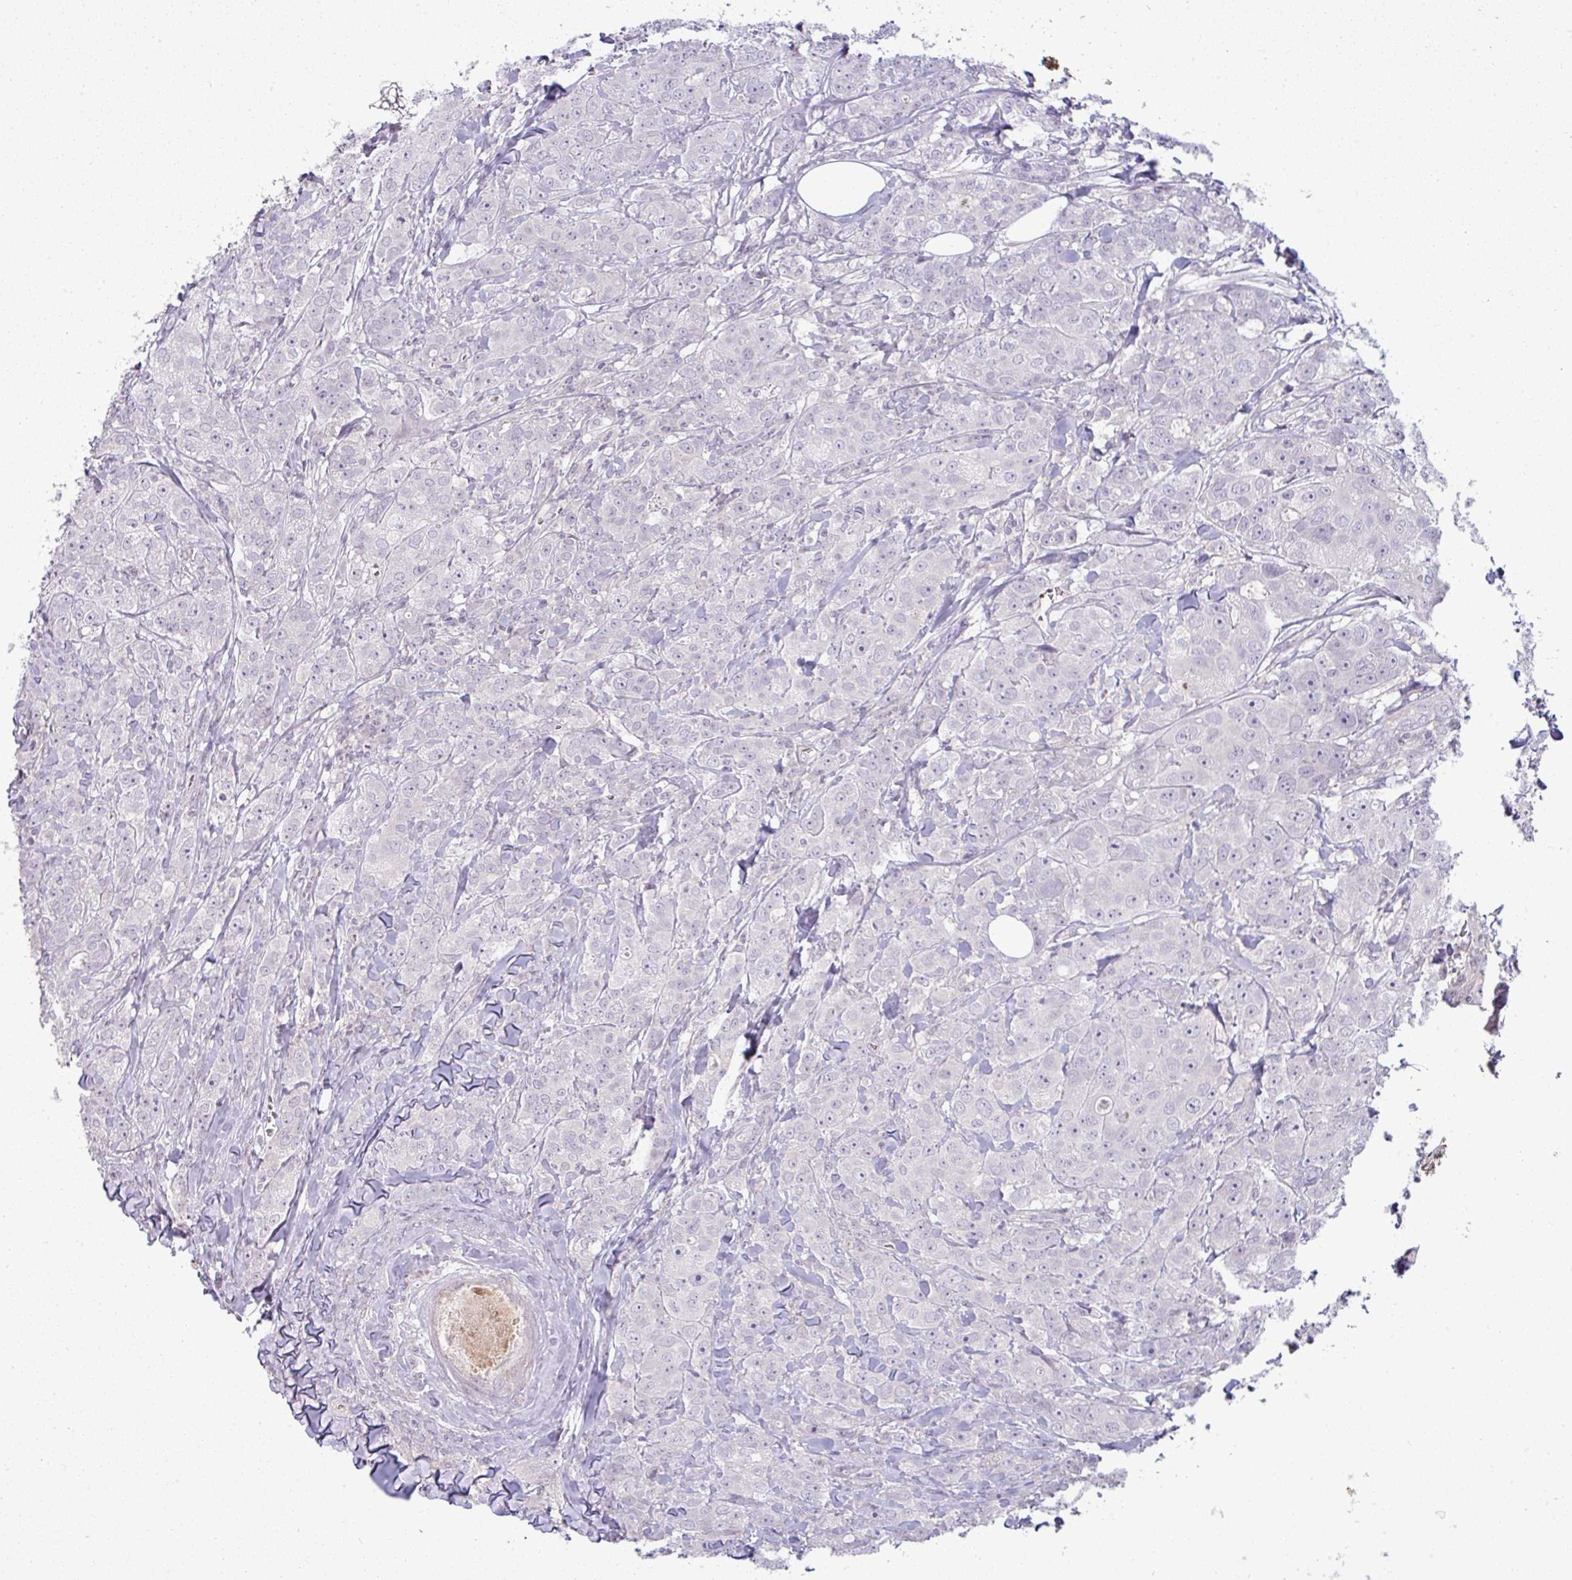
{"staining": {"intensity": "negative", "quantity": "none", "location": "none"}, "tissue": "breast cancer", "cell_type": "Tumor cells", "image_type": "cancer", "snomed": [{"axis": "morphology", "description": "Duct carcinoma"}, {"axis": "topography", "description": "Breast"}], "caption": "Image shows no protein staining in tumor cells of breast invasive ductal carcinoma tissue.", "gene": "APOM", "patient": {"sex": "female", "age": 43}}